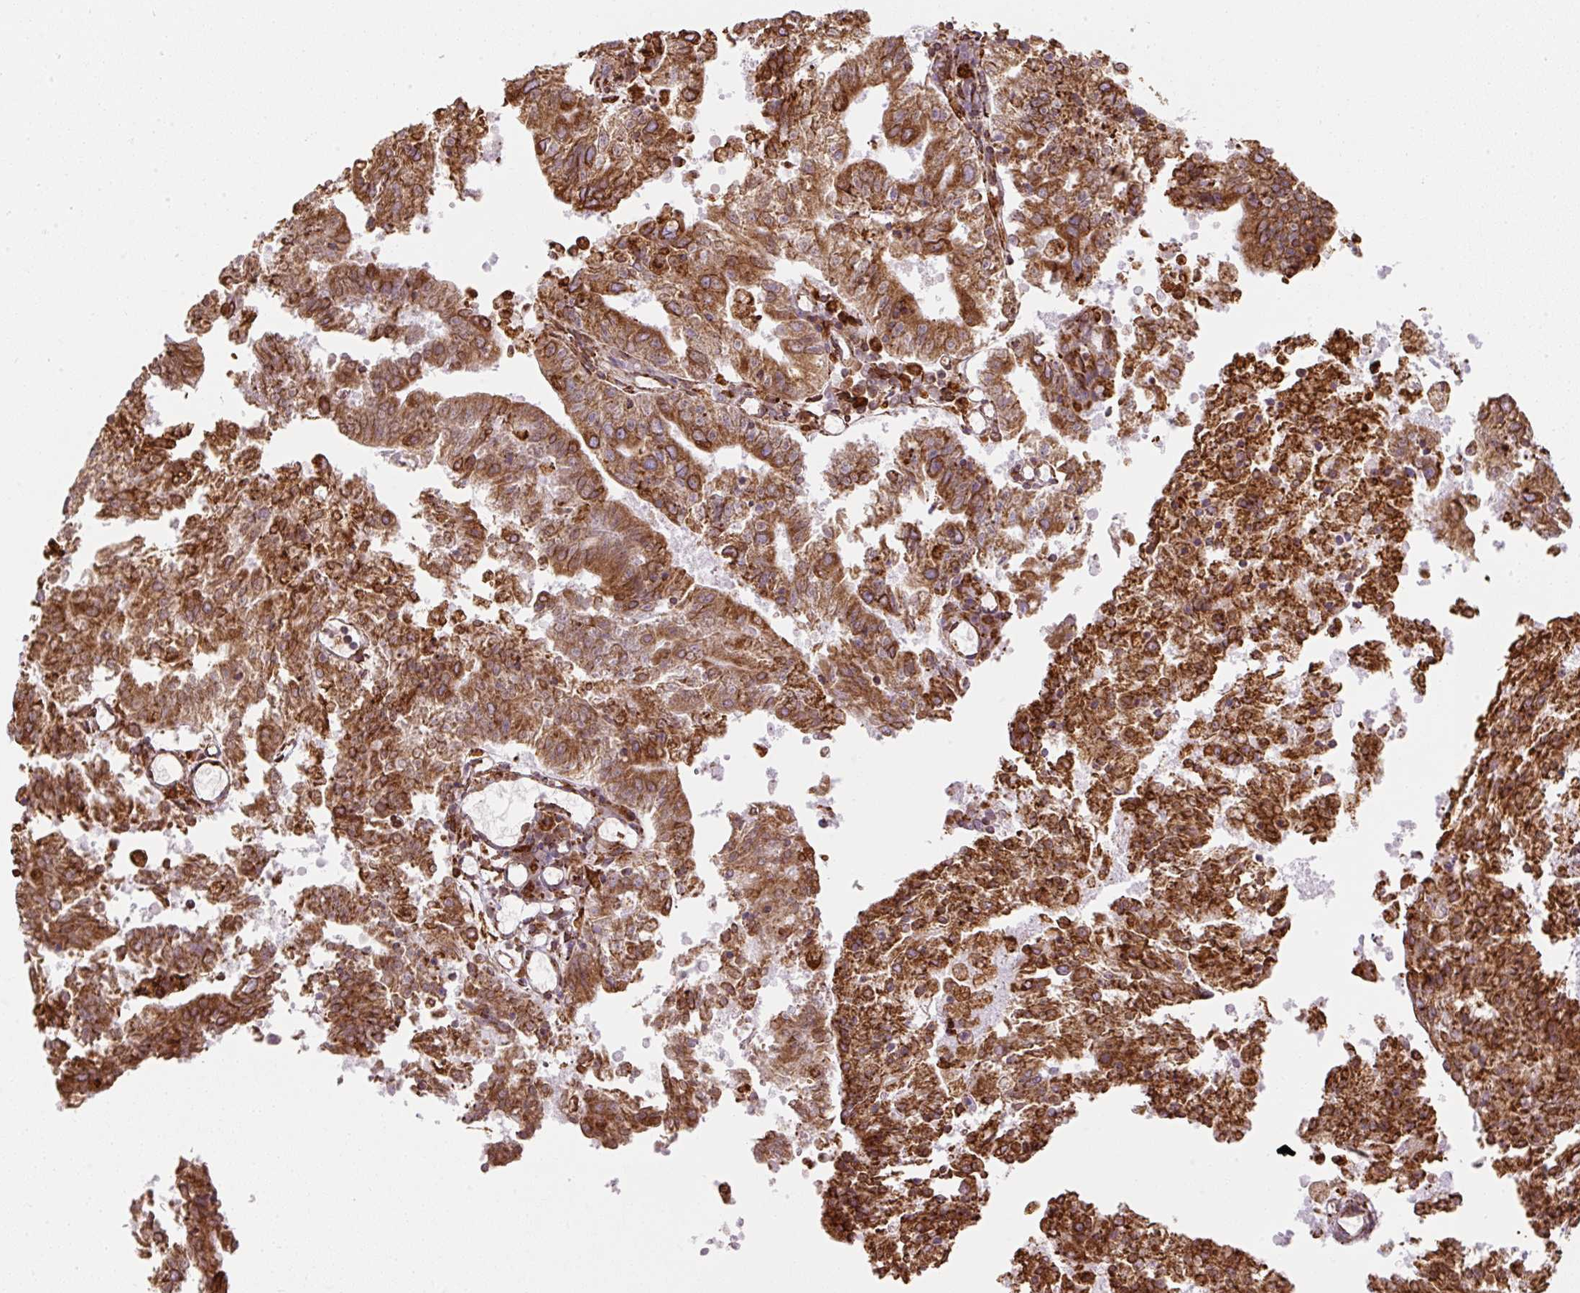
{"staining": {"intensity": "strong", "quantity": ">75%", "location": "cytoplasmic/membranous"}, "tissue": "endometrial cancer", "cell_type": "Tumor cells", "image_type": "cancer", "snomed": [{"axis": "morphology", "description": "Adenocarcinoma, NOS"}, {"axis": "topography", "description": "Endometrium"}], "caption": "The photomicrograph shows a brown stain indicating the presence of a protein in the cytoplasmic/membranous of tumor cells in adenocarcinoma (endometrial).", "gene": "PRKCSH", "patient": {"sex": "female", "age": 82}}